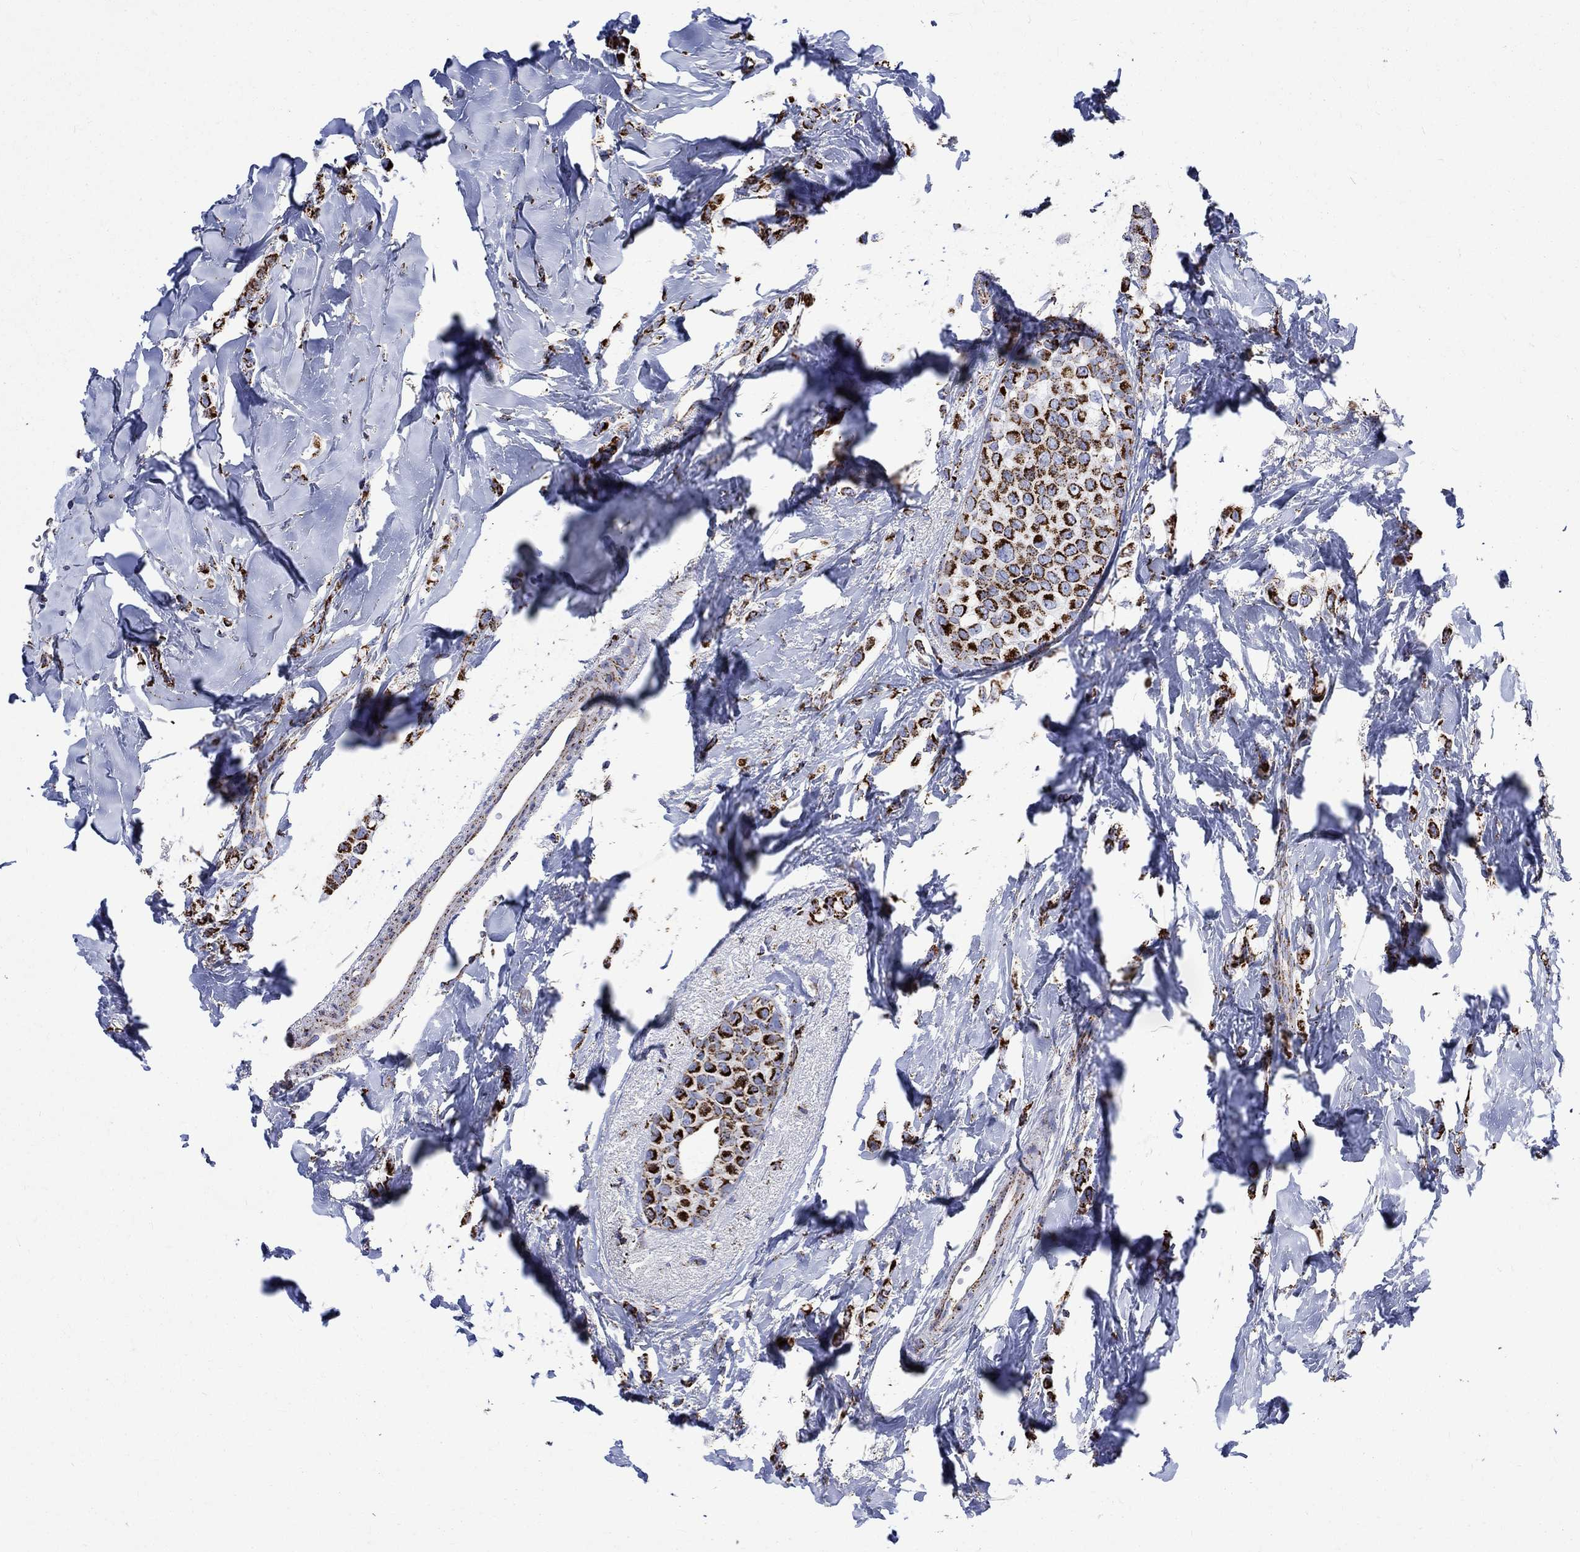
{"staining": {"intensity": "strong", "quantity": ">75%", "location": "cytoplasmic/membranous"}, "tissue": "breast cancer", "cell_type": "Tumor cells", "image_type": "cancer", "snomed": [{"axis": "morphology", "description": "Lobular carcinoma"}, {"axis": "topography", "description": "Breast"}], "caption": "Lobular carcinoma (breast) stained with immunohistochemistry displays strong cytoplasmic/membranous positivity in approximately >75% of tumor cells.", "gene": "RCE1", "patient": {"sex": "female", "age": 66}}